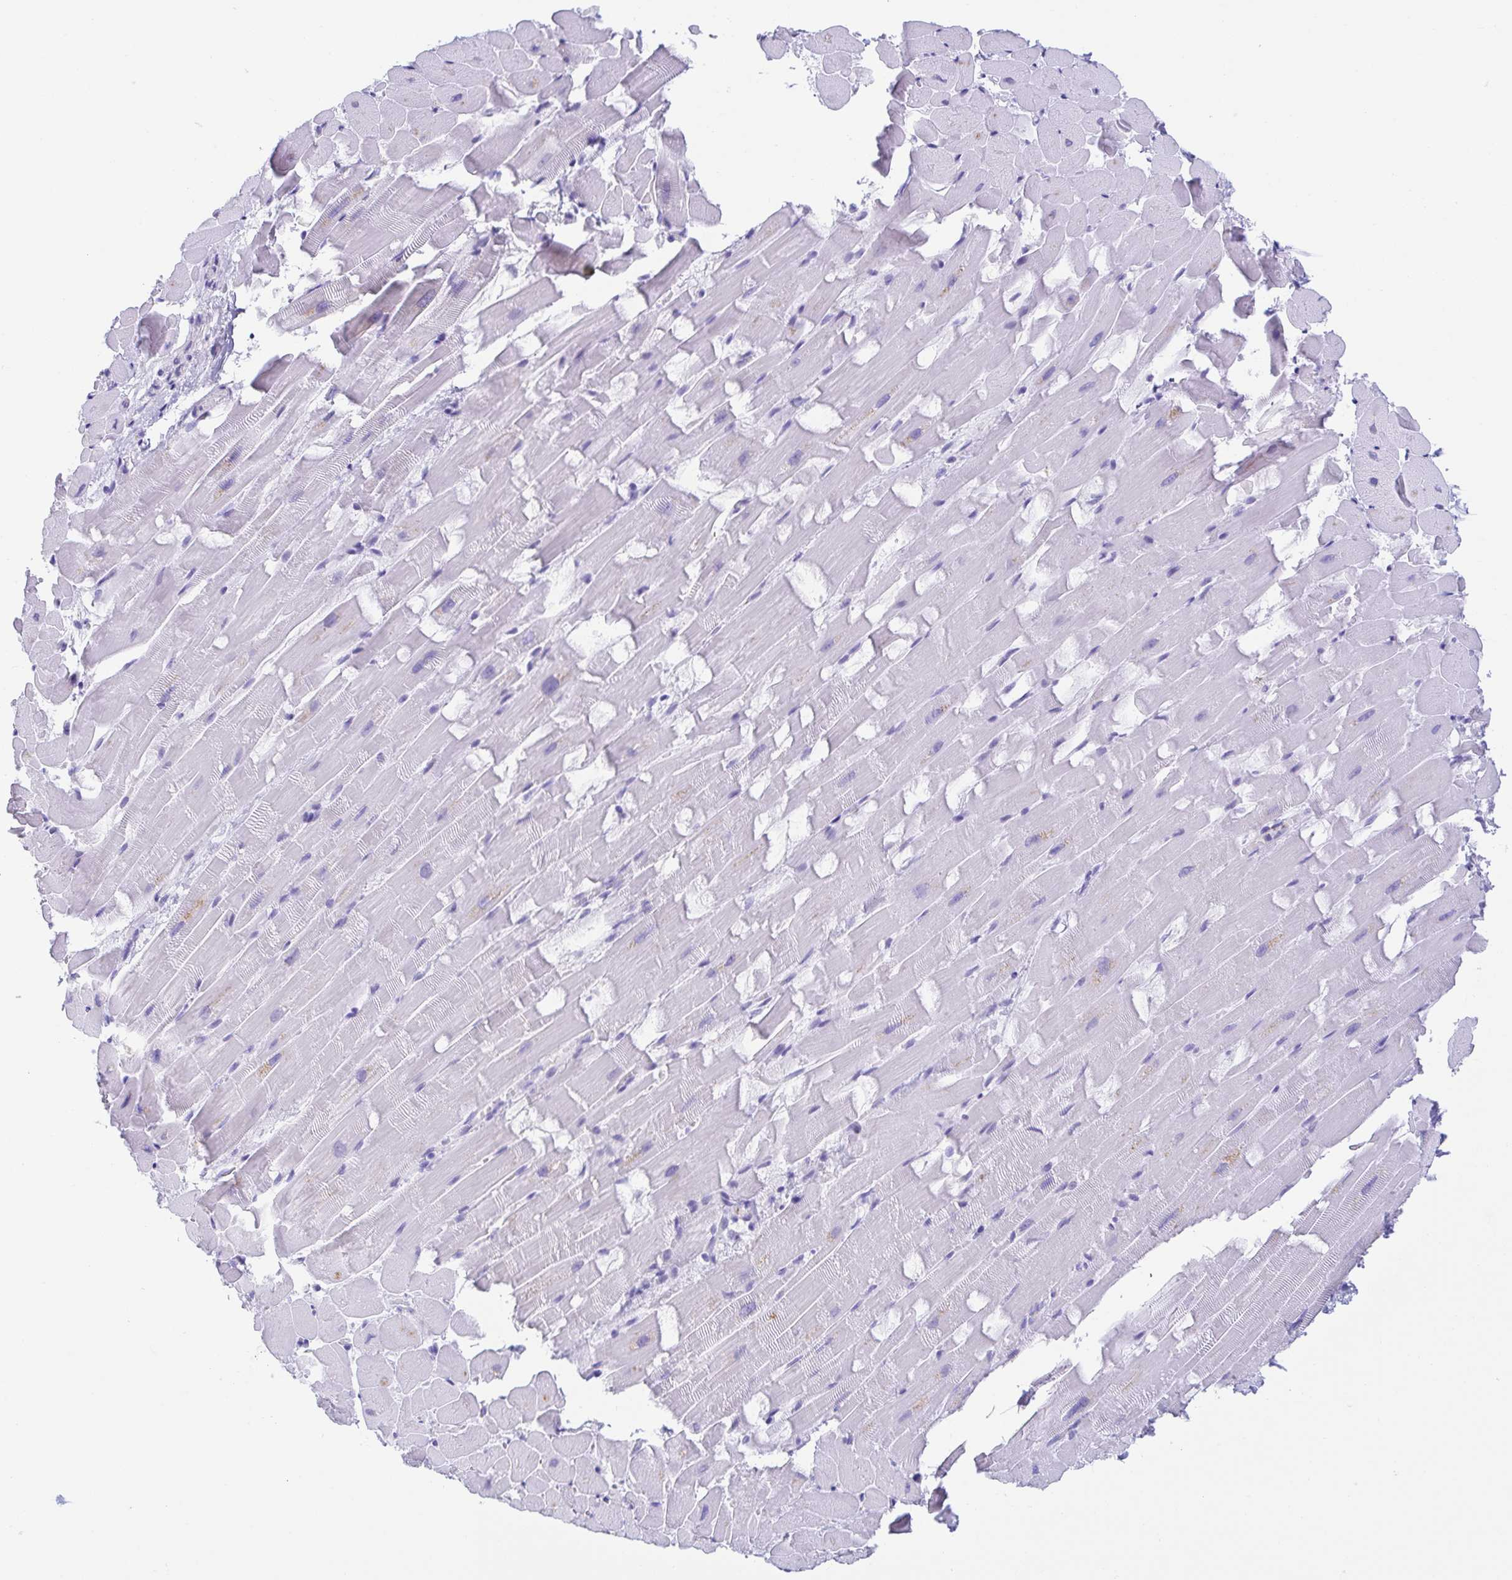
{"staining": {"intensity": "negative", "quantity": "none", "location": "none"}, "tissue": "heart muscle", "cell_type": "Cardiomyocytes", "image_type": "normal", "snomed": [{"axis": "morphology", "description": "Normal tissue, NOS"}, {"axis": "topography", "description": "Heart"}], "caption": "The photomicrograph displays no staining of cardiomyocytes in benign heart muscle. (IHC, brightfield microscopy, high magnification).", "gene": "GKN1", "patient": {"sex": "male", "age": 37}}